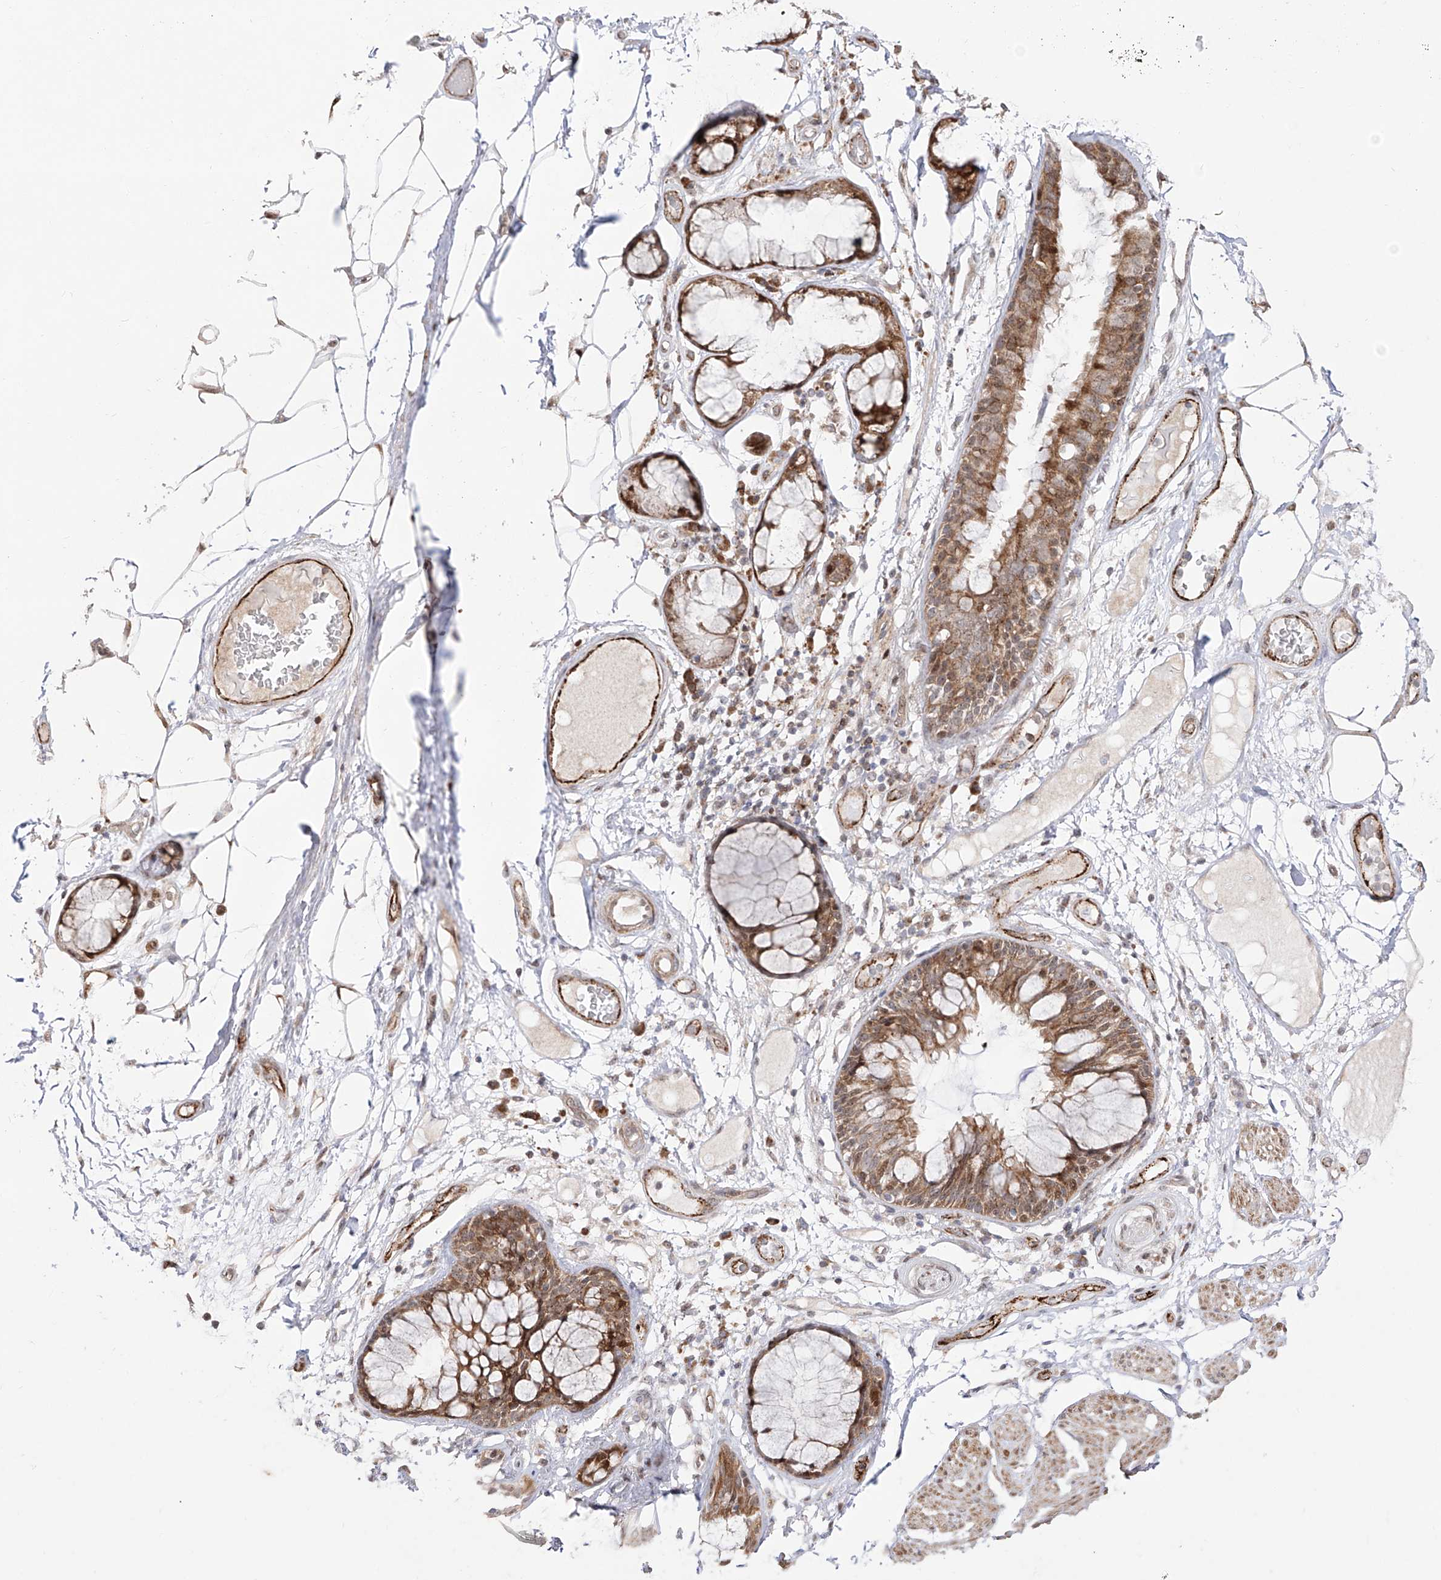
{"staining": {"intensity": "negative", "quantity": "none", "location": "none"}, "tissue": "adipose tissue", "cell_type": "Adipocytes", "image_type": "normal", "snomed": [{"axis": "morphology", "description": "Normal tissue, NOS"}, {"axis": "topography", "description": "Bronchus"}], "caption": "Adipocytes are negative for brown protein staining in normal adipose tissue. (DAB (3,3'-diaminobenzidine) immunohistochemistry visualized using brightfield microscopy, high magnification).", "gene": "ZNF180", "patient": {"sex": "male", "age": 66}}